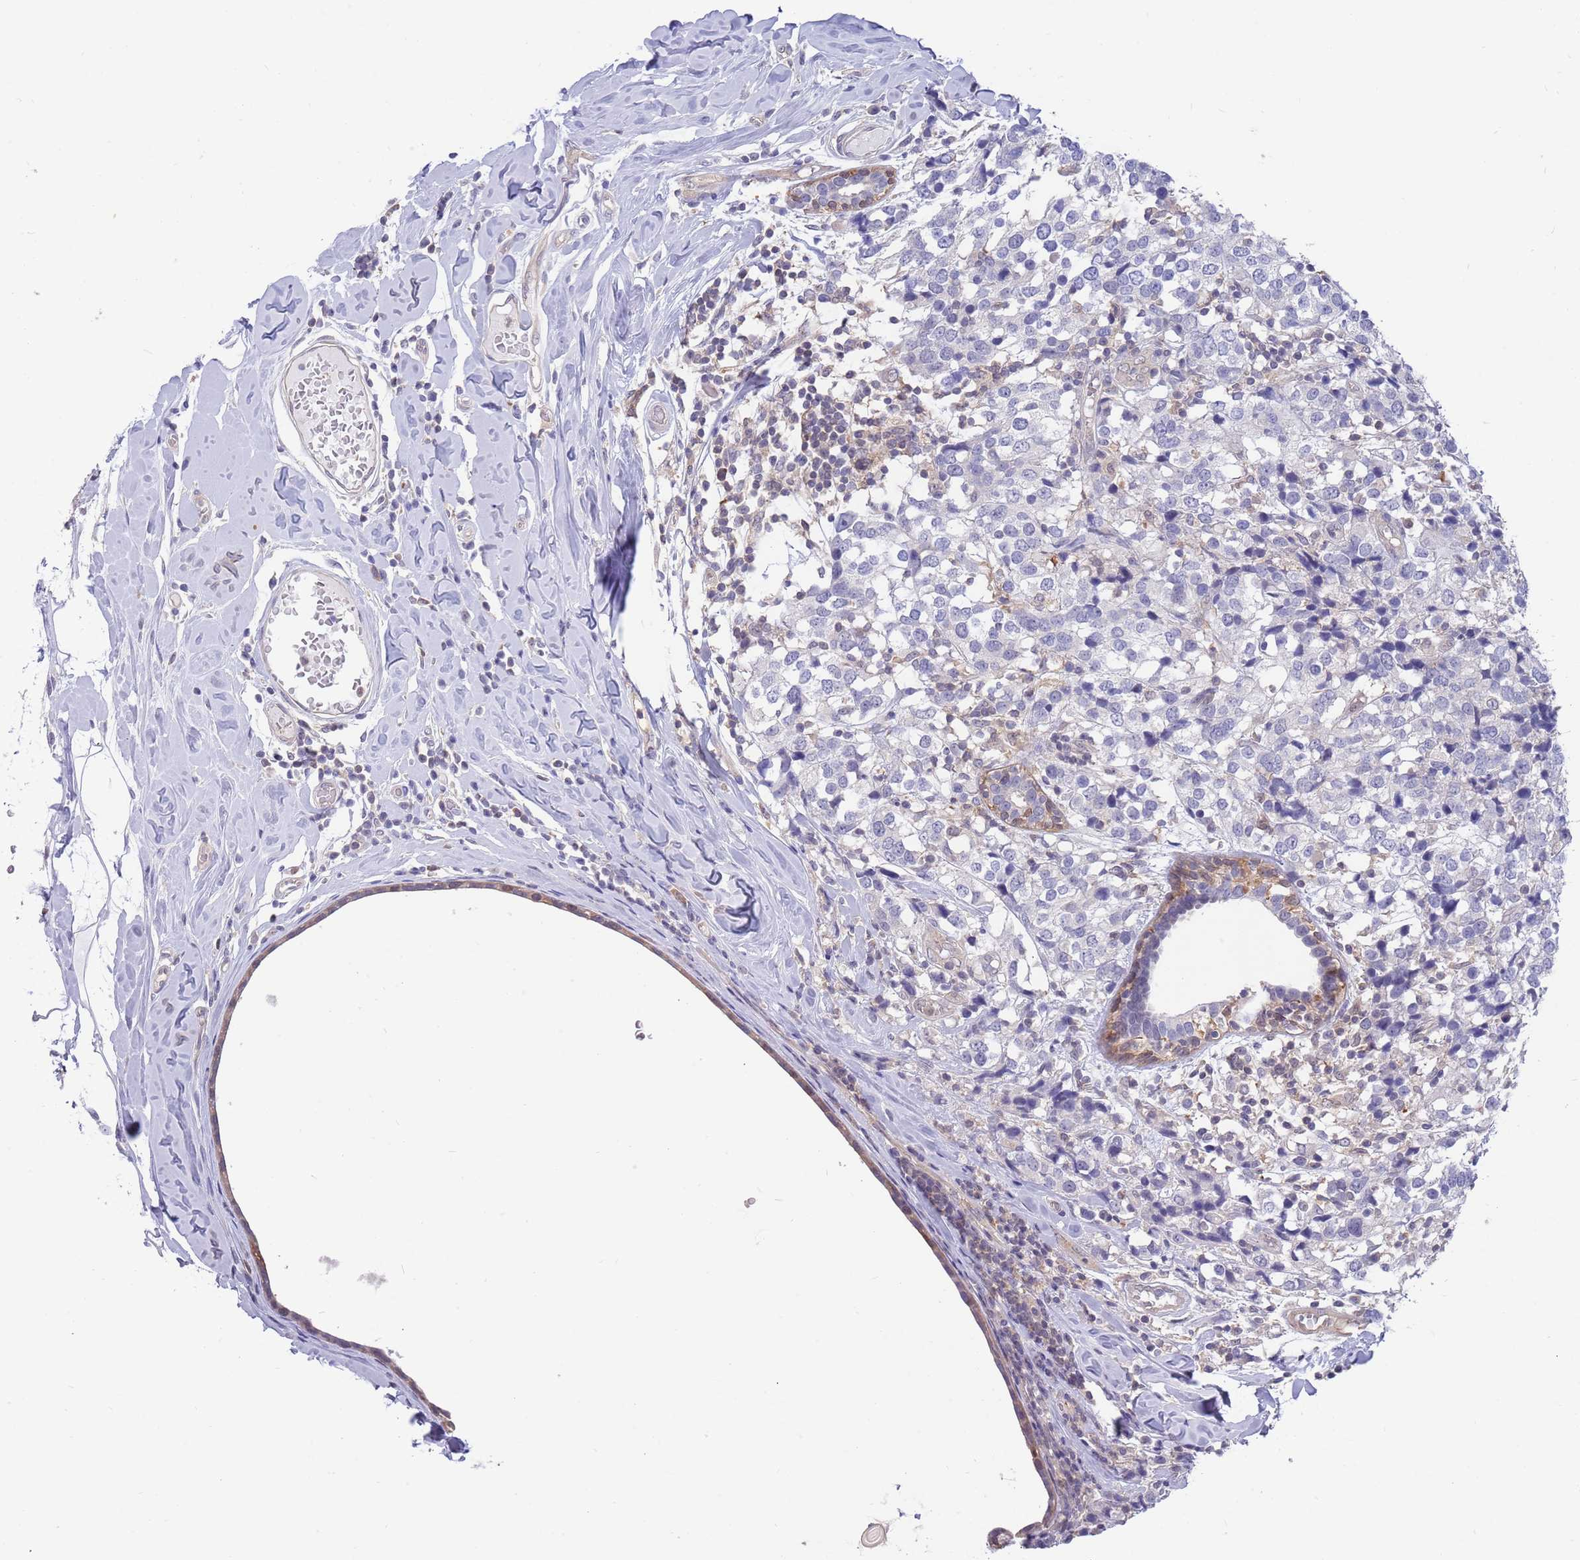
{"staining": {"intensity": "negative", "quantity": "none", "location": "none"}, "tissue": "breast cancer", "cell_type": "Tumor cells", "image_type": "cancer", "snomed": [{"axis": "morphology", "description": "Lobular carcinoma"}, {"axis": "topography", "description": "Breast"}], "caption": "Breast cancer stained for a protein using IHC reveals no positivity tumor cells.", "gene": "AP5S1", "patient": {"sex": "female", "age": 59}}